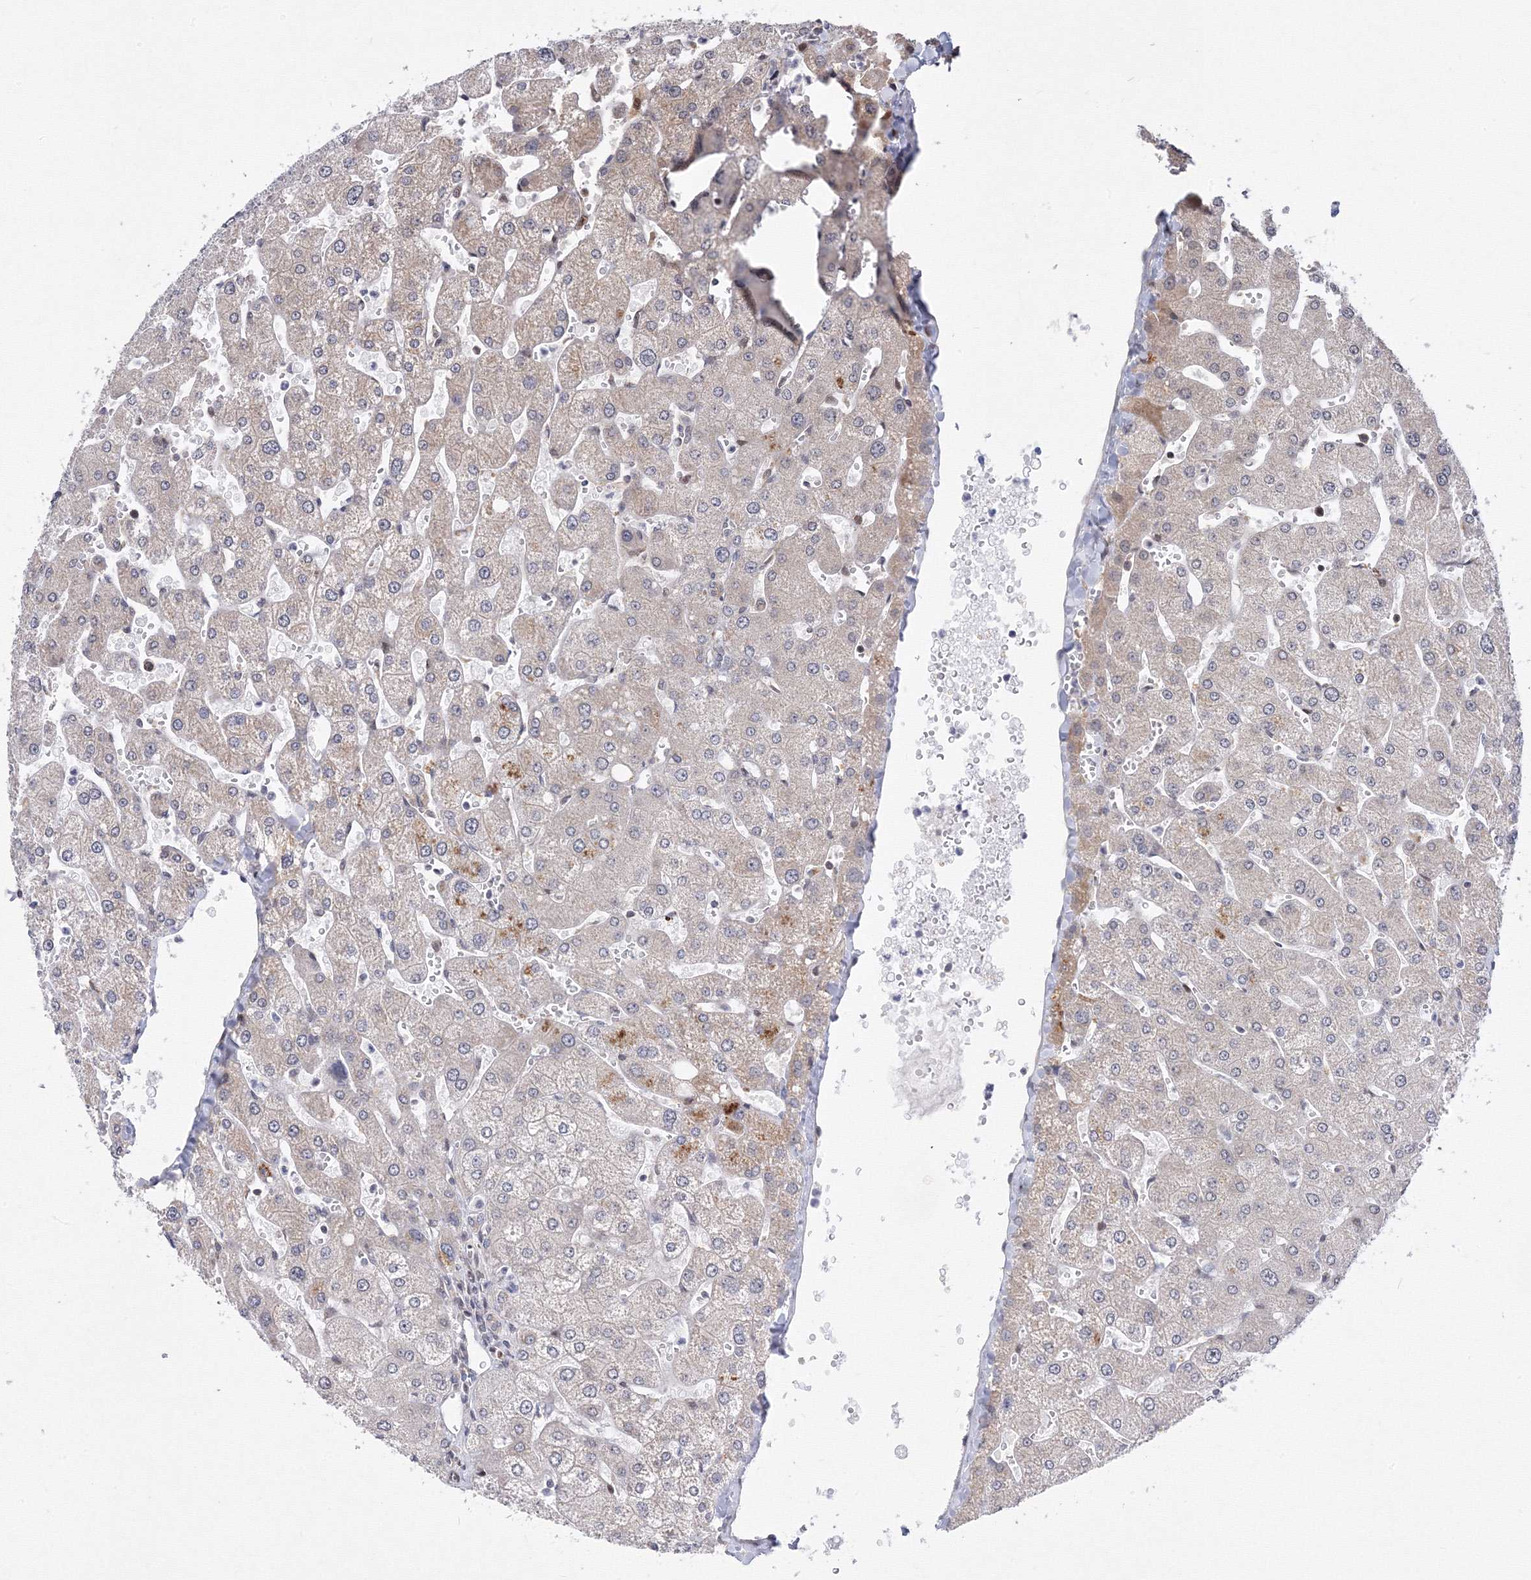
{"staining": {"intensity": "weak", "quantity": "25%-75%", "location": "cytoplasmic/membranous"}, "tissue": "liver", "cell_type": "Cholangiocytes", "image_type": "normal", "snomed": [{"axis": "morphology", "description": "Normal tissue, NOS"}, {"axis": "topography", "description": "Liver"}], "caption": "Protein analysis of unremarkable liver exhibits weak cytoplasmic/membranous staining in about 25%-75% of cholangiocytes. Using DAB (brown) and hematoxylin (blue) stains, captured at high magnification using brightfield microscopy.", "gene": "GPN1", "patient": {"sex": "male", "age": 55}}